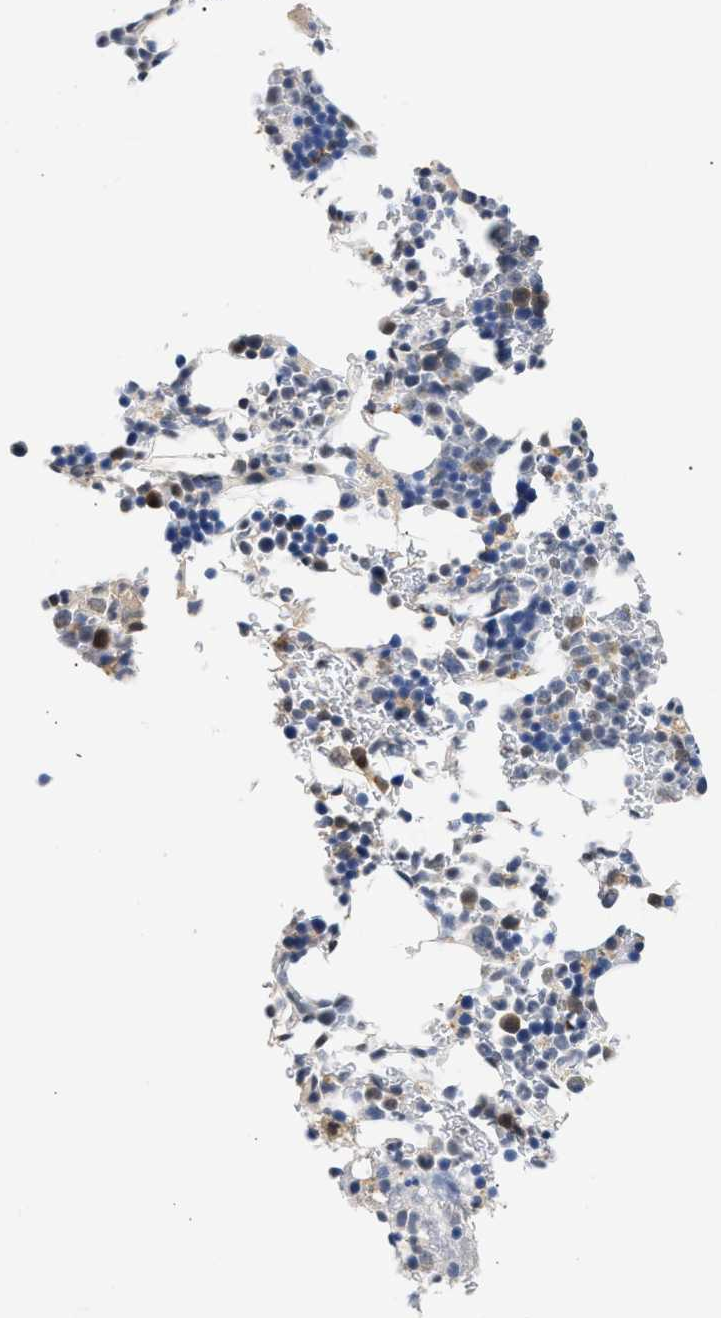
{"staining": {"intensity": "weak", "quantity": "<25%", "location": "cytoplasmic/membranous"}, "tissue": "bone marrow", "cell_type": "Hematopoietic cells", "image_type": "normal", "snomed": [{"axis": "morphology", "description": "Normal tissue, NOS"}, {"axis": "topography", "description": "Bone marrow"}], "caption": "Immunohistochemical staining of unremarkable human bone marrow exhibits no significant staining in hematopoietic cells.", "gene": "PPM1L", "patient": {"sex": "female", "age": 81}}